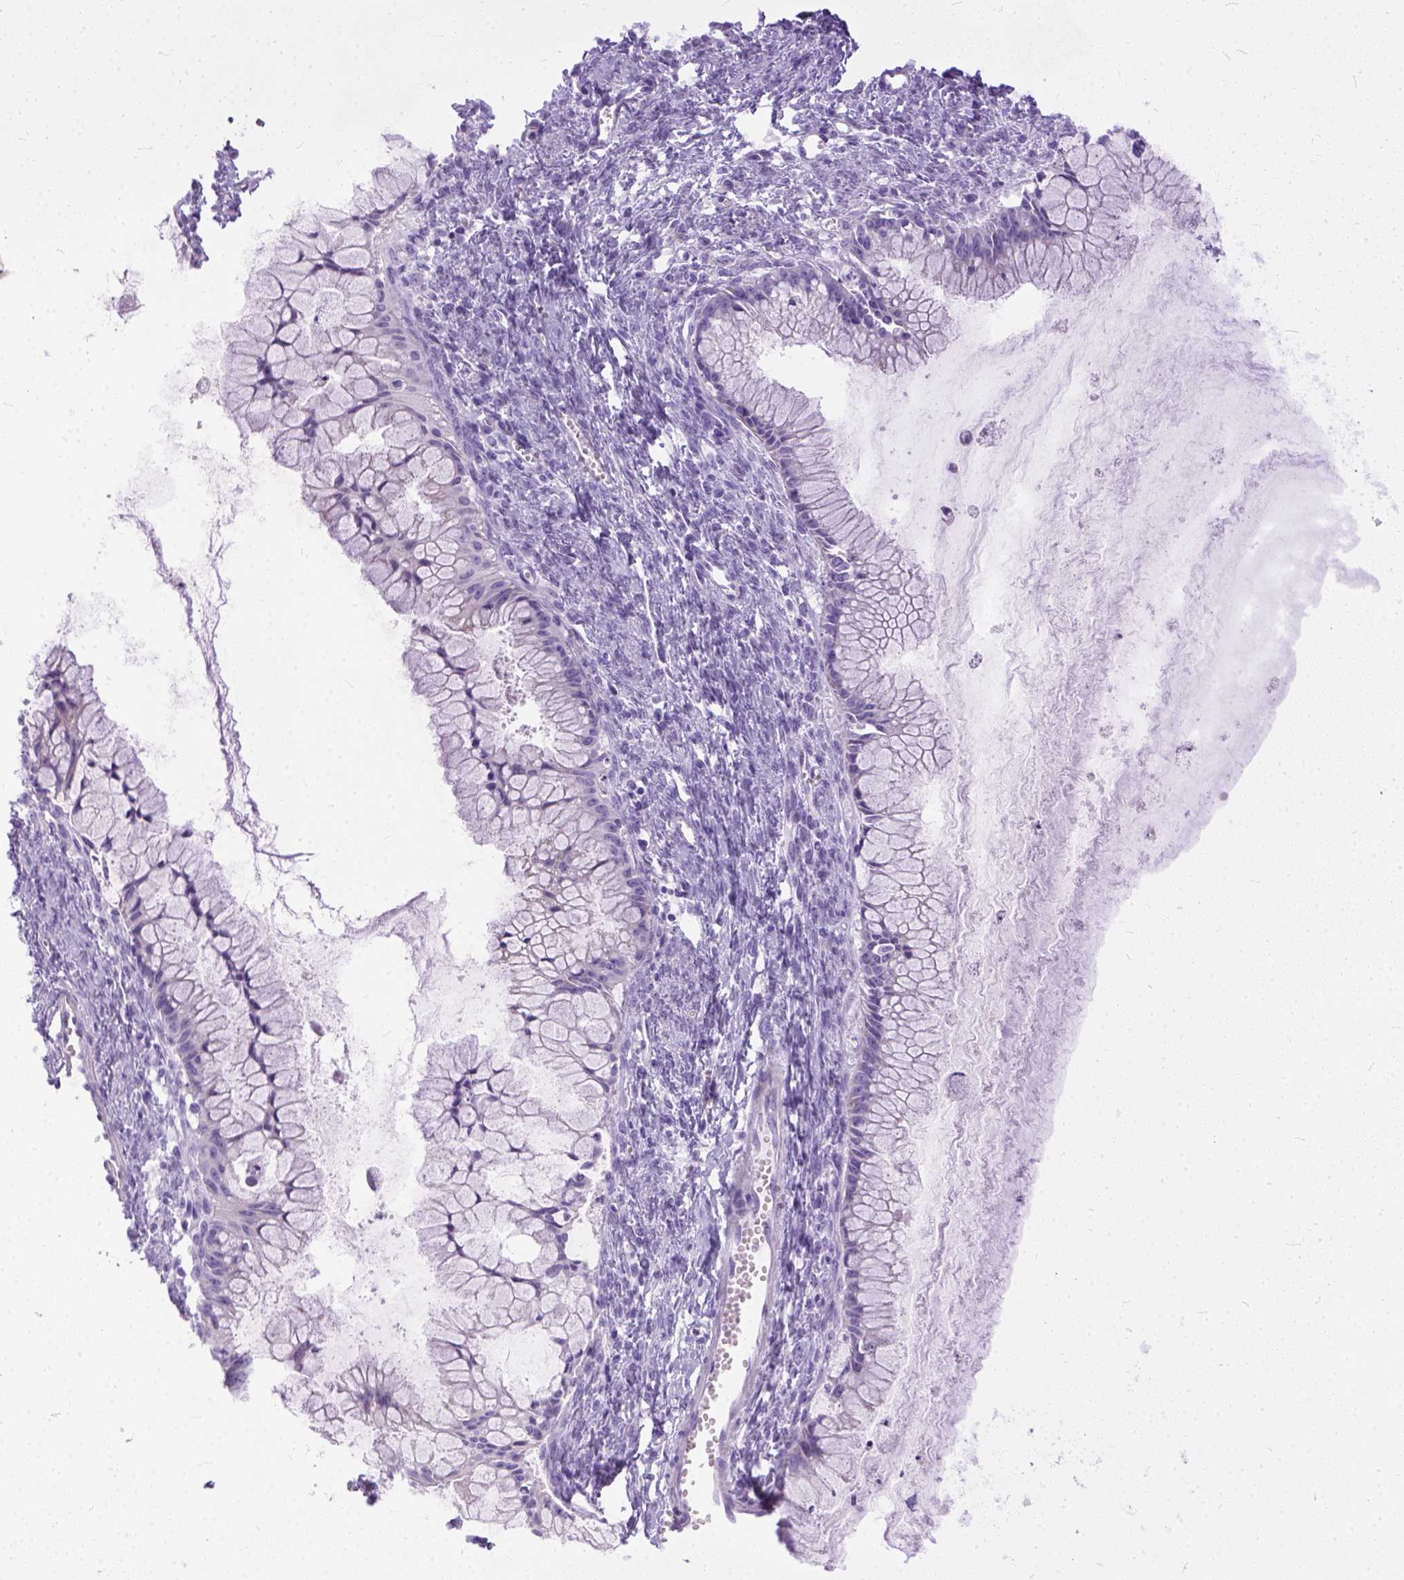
{"staining": {"intensity": "negative", "quantity": "none", "location": "none"}, "tissue": "ovarian cancer", "cell_type": "Tumor cells", "image_type": "cancer", "snomed": [{"axis": "morphology", "description": "Cystadenocarcinoma, mucinous, NOS"}, {"axis": "topography", "description": "Ovary"}], "caption": "Human mucinous cystadenocarcinoma (ovarian) stained for a protein using IHC demonstrates no positivity in tumor cells.", "gene": "PLK5", "patient": {"sex": "female", "age": 41}}